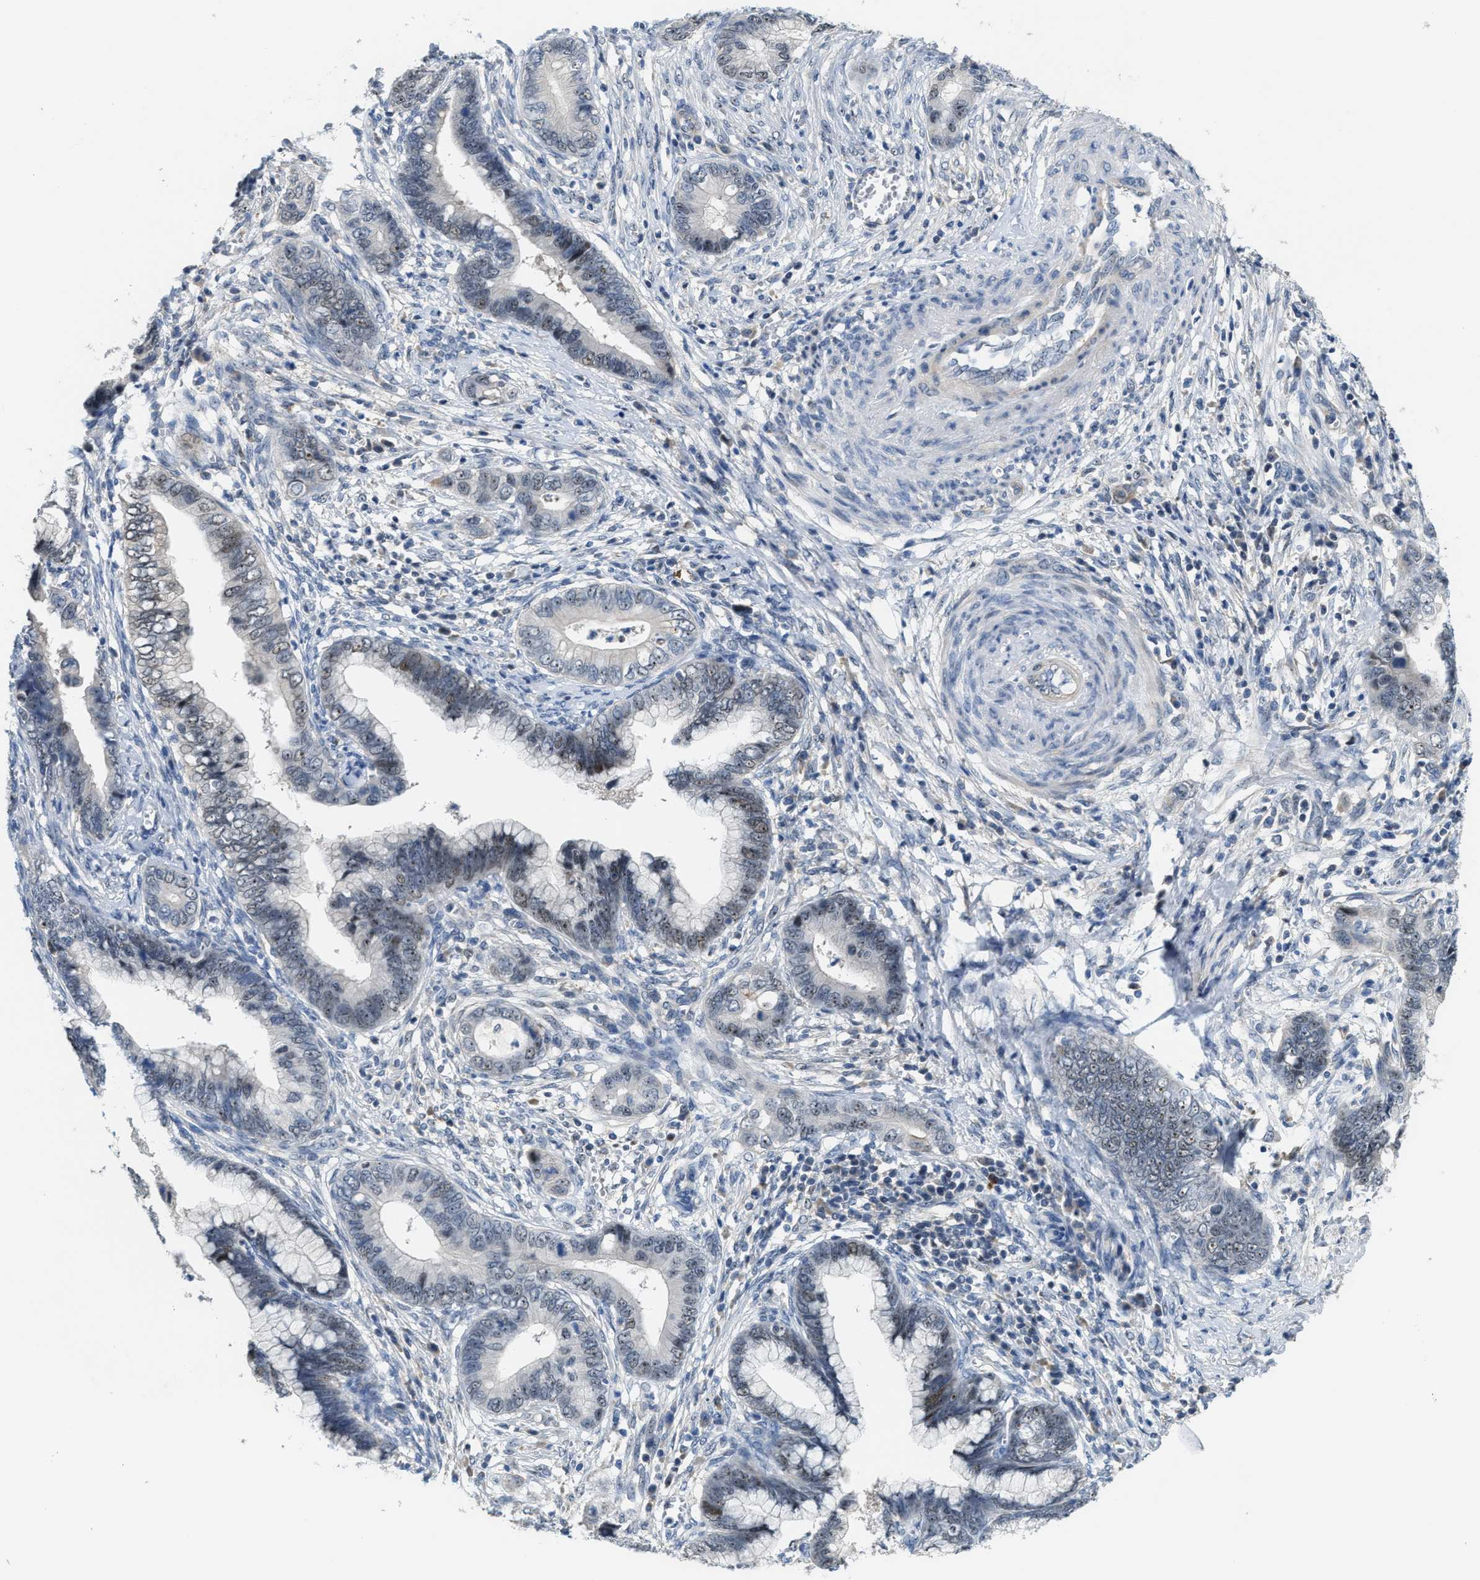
{"staining": {"intensity": "weak", "quantity": "<25%", "location": "nuclear"}, "tissue": "cervical cancer", "cell_type": "Tumor cells", "image_type": "cancer", "snomed": [{"axis": "morphology", "description": "Adenocarcinoma, NOS"}, {"axis": "topography", "description": "Cervix"}], "caption": "Cervical cancer (adenocarcinoma) stained for a protein using IHC exhibits no positivity tumor cells.", "gene": "ZNF783", "patient": {"sex": "female", "age": 44}}